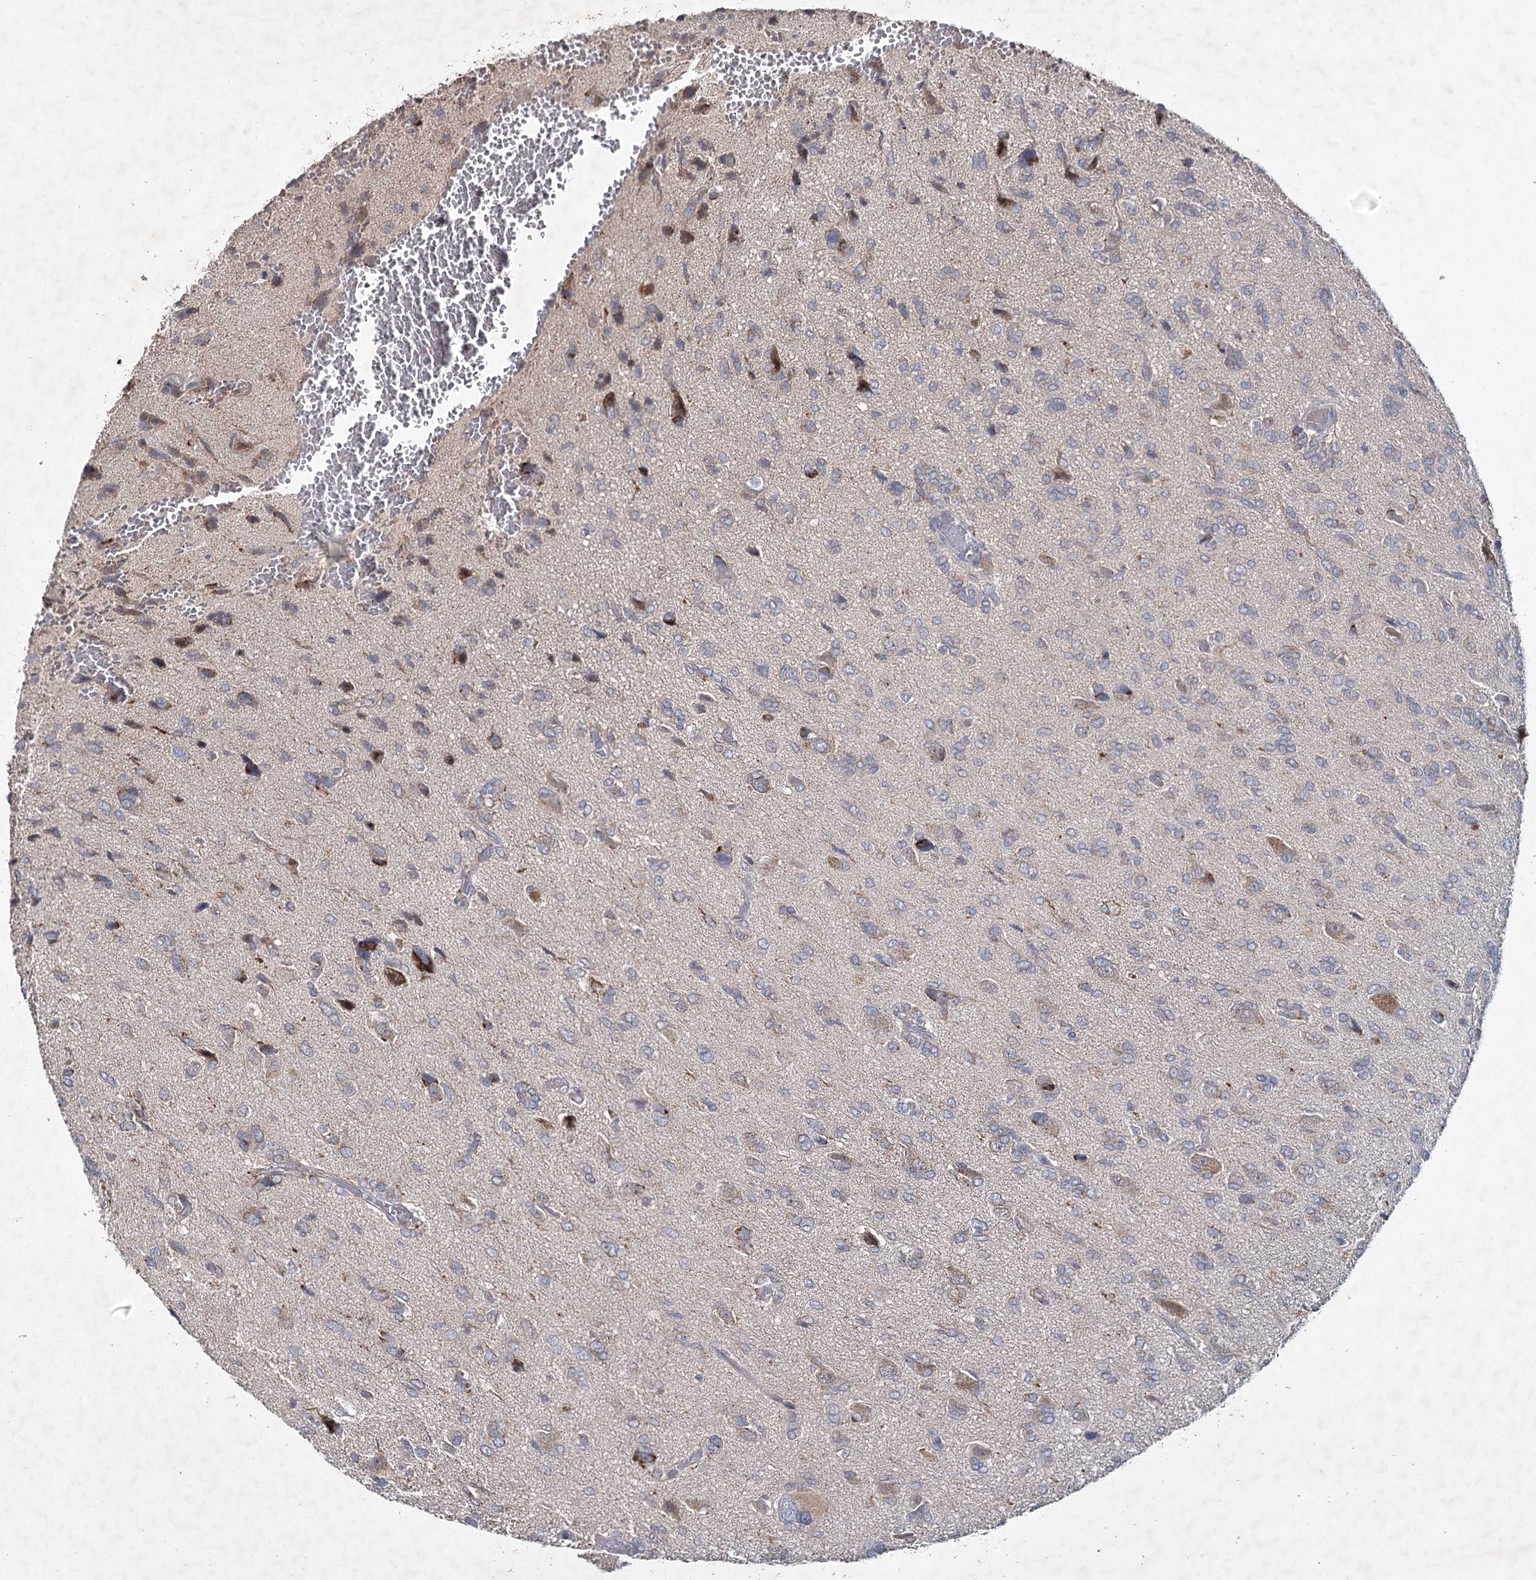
{"staining": {"intensity": "weak", "quantity": "<25%", "location": "cytoplasmic/membranous"}, "tissue": "glioma", "cell_type": "Tumor cells", "image_type": "cancer", "snomed": [{"axis": "morphology", "description": "Glioma, malignant, High grade"}, {"axis": "topography", "description": "Brain"}], "caption": "Tumor cells are negative for brown protein staining in glioma.", "gene": "MRPL44", "patient": {"sex": "female", "age": 59}}